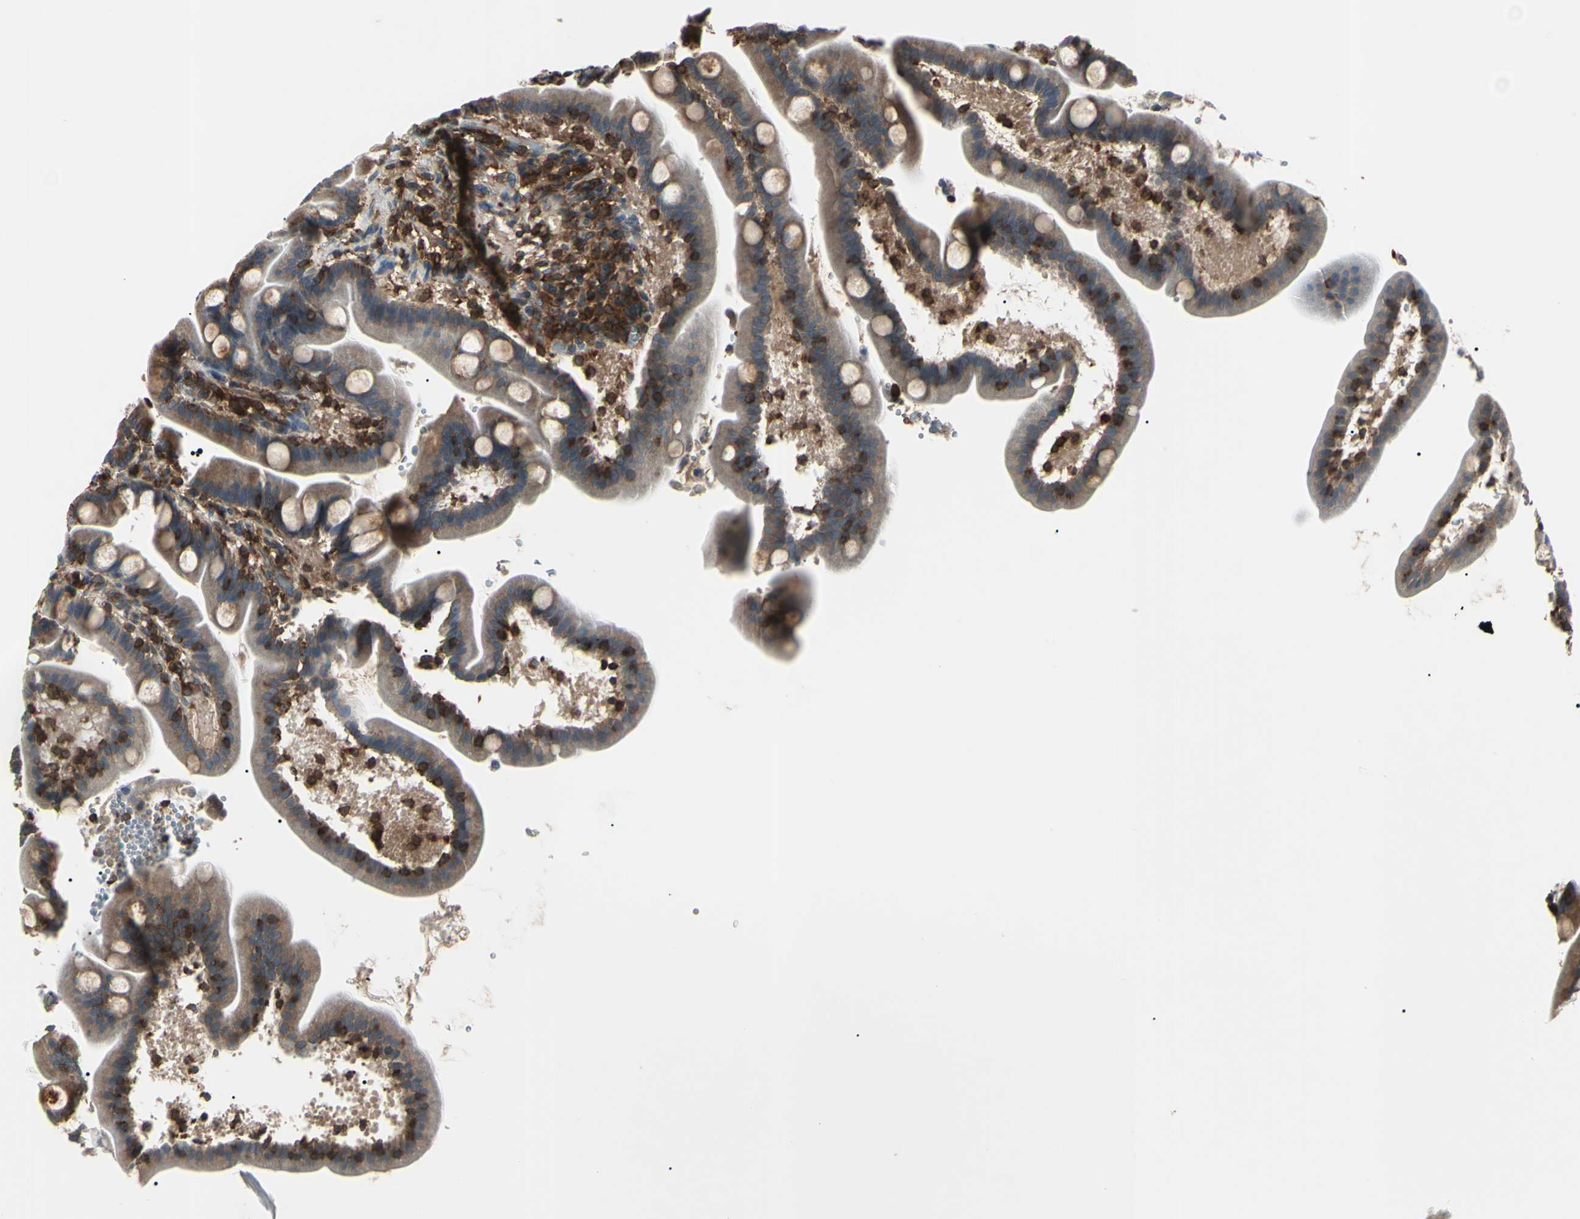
{"staining": {"intensity": "strong", "quantity": ">75%", "location": "cytoplasmic/membranous"}, "tissue": "duodenum", "cell_type": "Glandular cells", "image_type": "normal", "snomed": [{"axis": "morphology", "description": "Normal tissue, NOS"}, {"axis": "topography", "description": "Duodenum"}], "caption": "An image of human duodenum stained for a protein exhibits strong cytoplasmic/membranous brown staining in glandular cells.", "gene": "MAPRE1", "patient": {"sex": "male", "age": 54}}